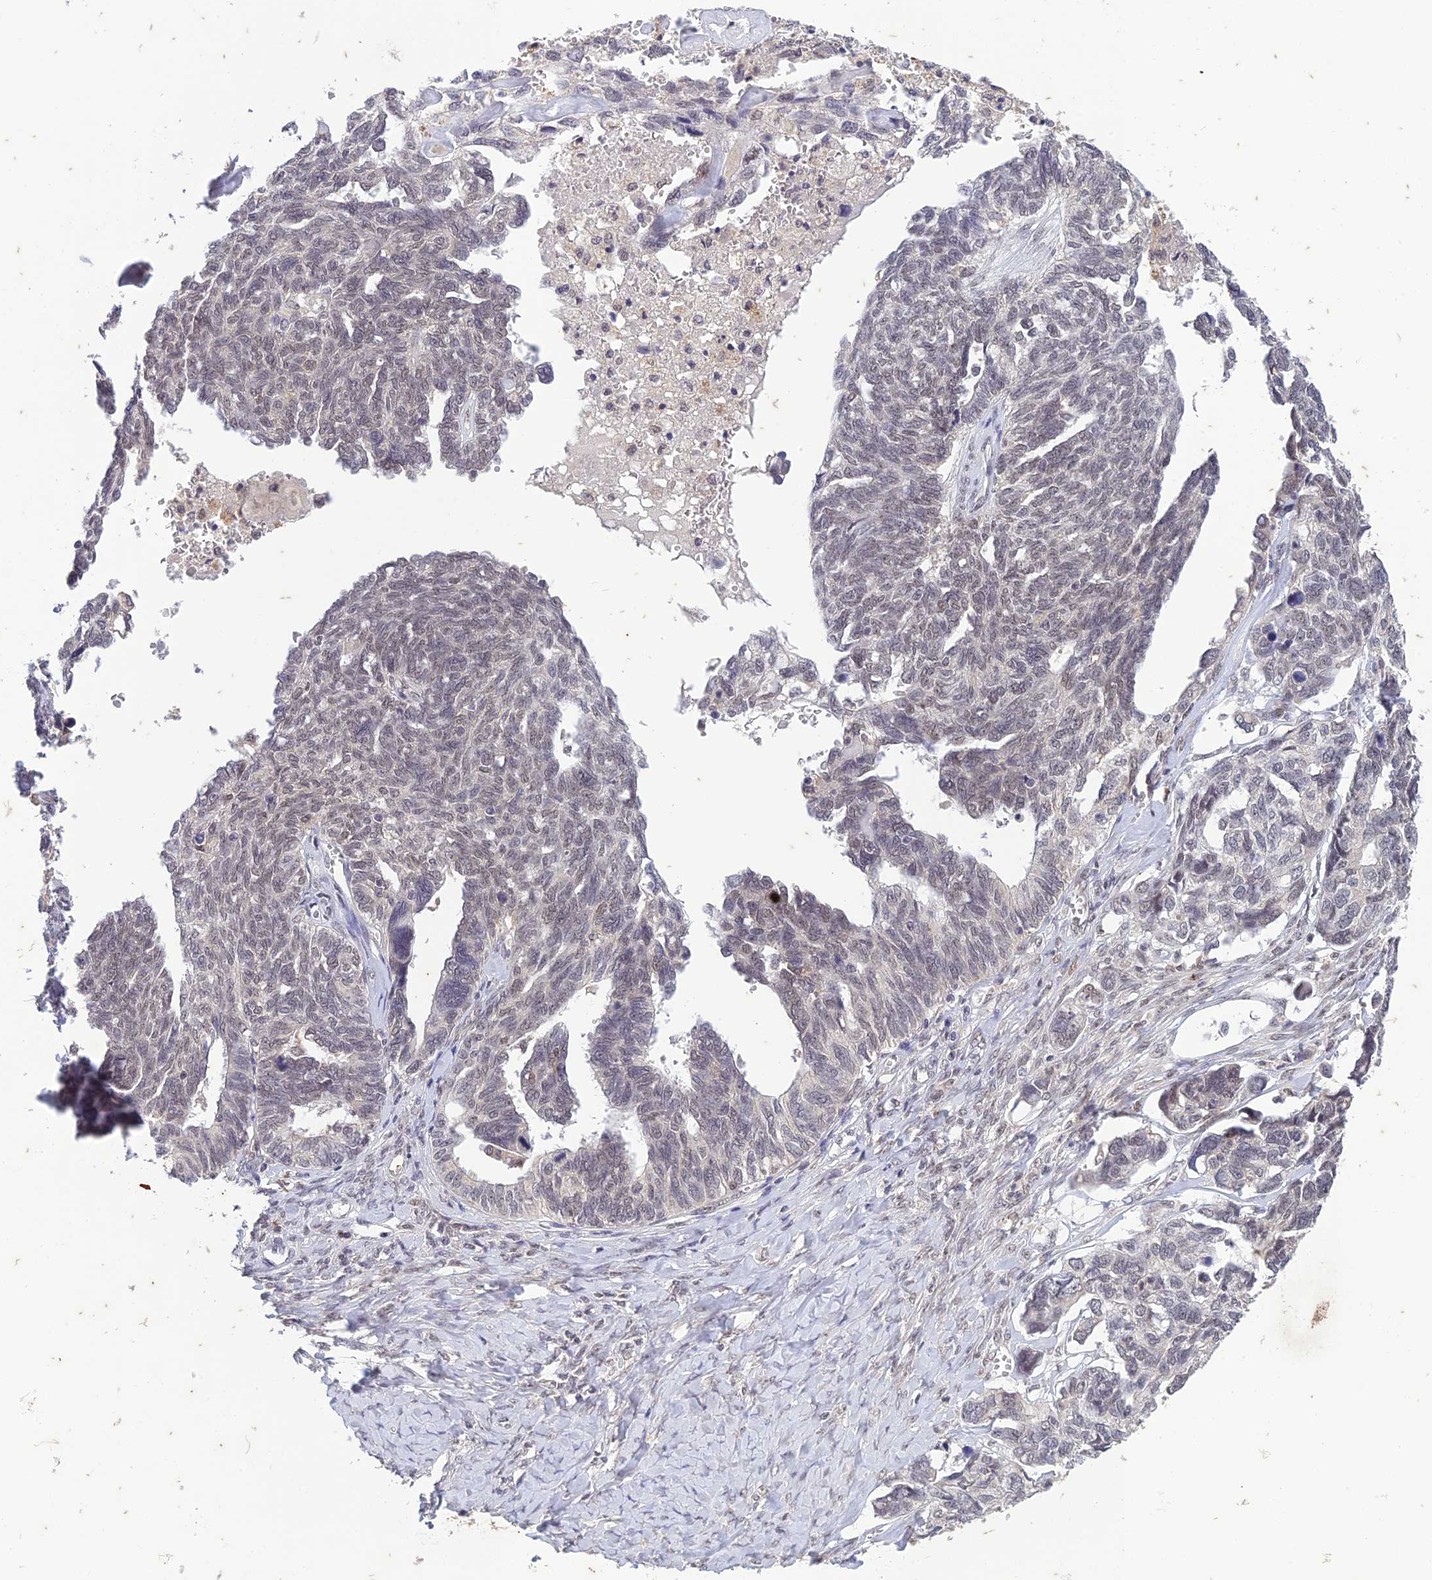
{"staining": {"intensity": "negative", "quantity": "none", "location": "none"}, "tissue": "ovarian cancer", "cell_type": "Tumor cells", "image_type": "cancer", "snomed": [{"axis": "morphology", "description": "Cystadenocarcinoma, serous, NOS"}, {"axis": "topography", "description": "Ovary"}], "caption": "This is an immunohistochemistry photomicrograph of ovarian cancer (serous cystadenocarcinoma). There is no positivity in tumor cells.", "gene": "POP4", "patient": {"sex": "female", "age": 79}}